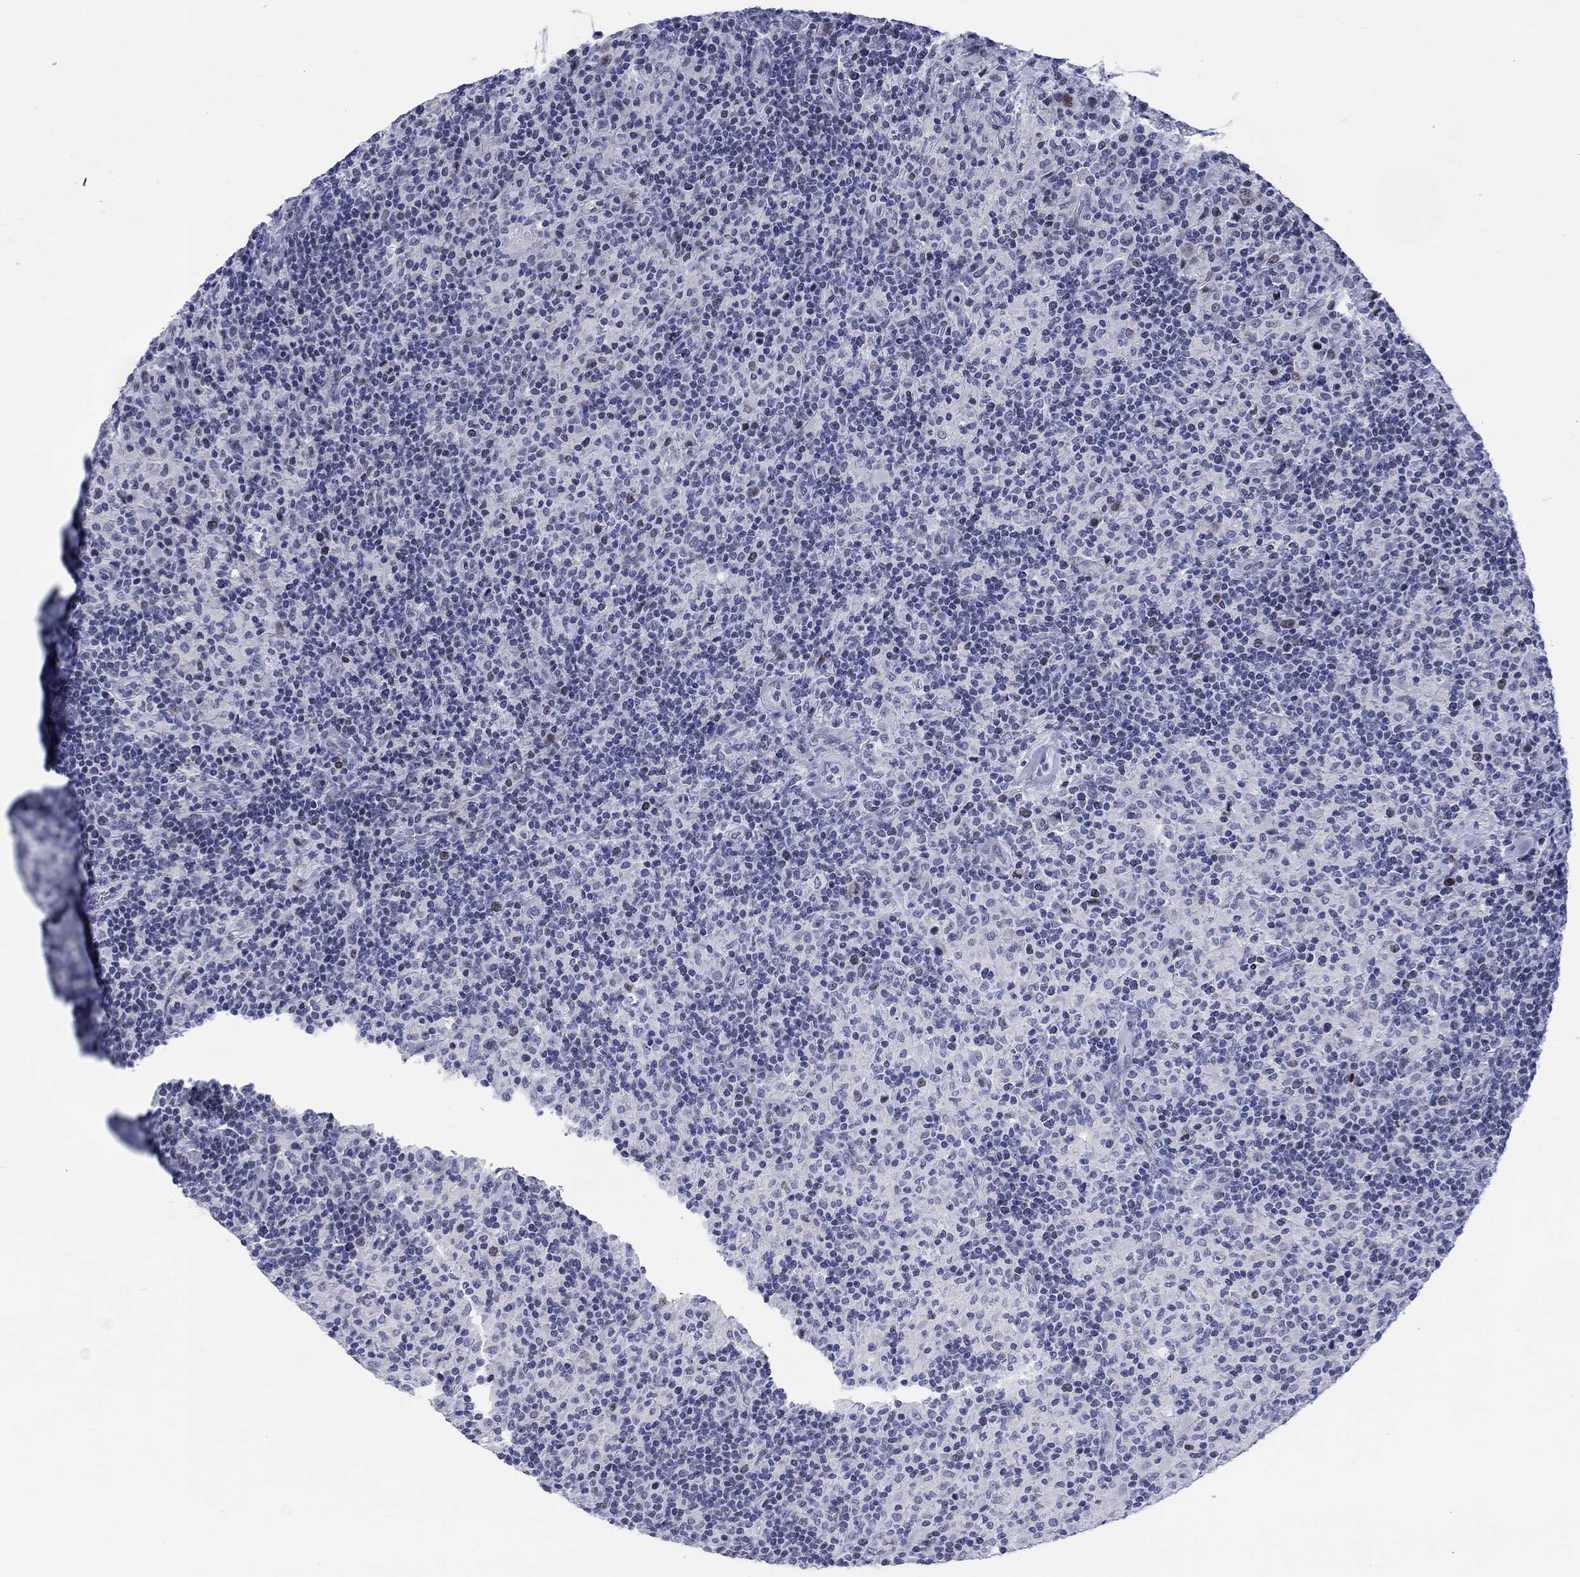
{"staining": {"intensity": "negative", "quantity": "none", "location": "none"}, "tissue": "lymphoma", "cell_type": "Tumor cells", "image_type": "cancer", "snomed": [{"axis": "morphology", "description": "Hodgkin's disease, NOS"}, {"axis": "topography", "description": "Lymph node"}], "caption": "Image shows no significant protein staining in tumor cells of Hodgkin's disease.", "gene": "CDCA2", "patient": {"sex": "male", "age": 70}}